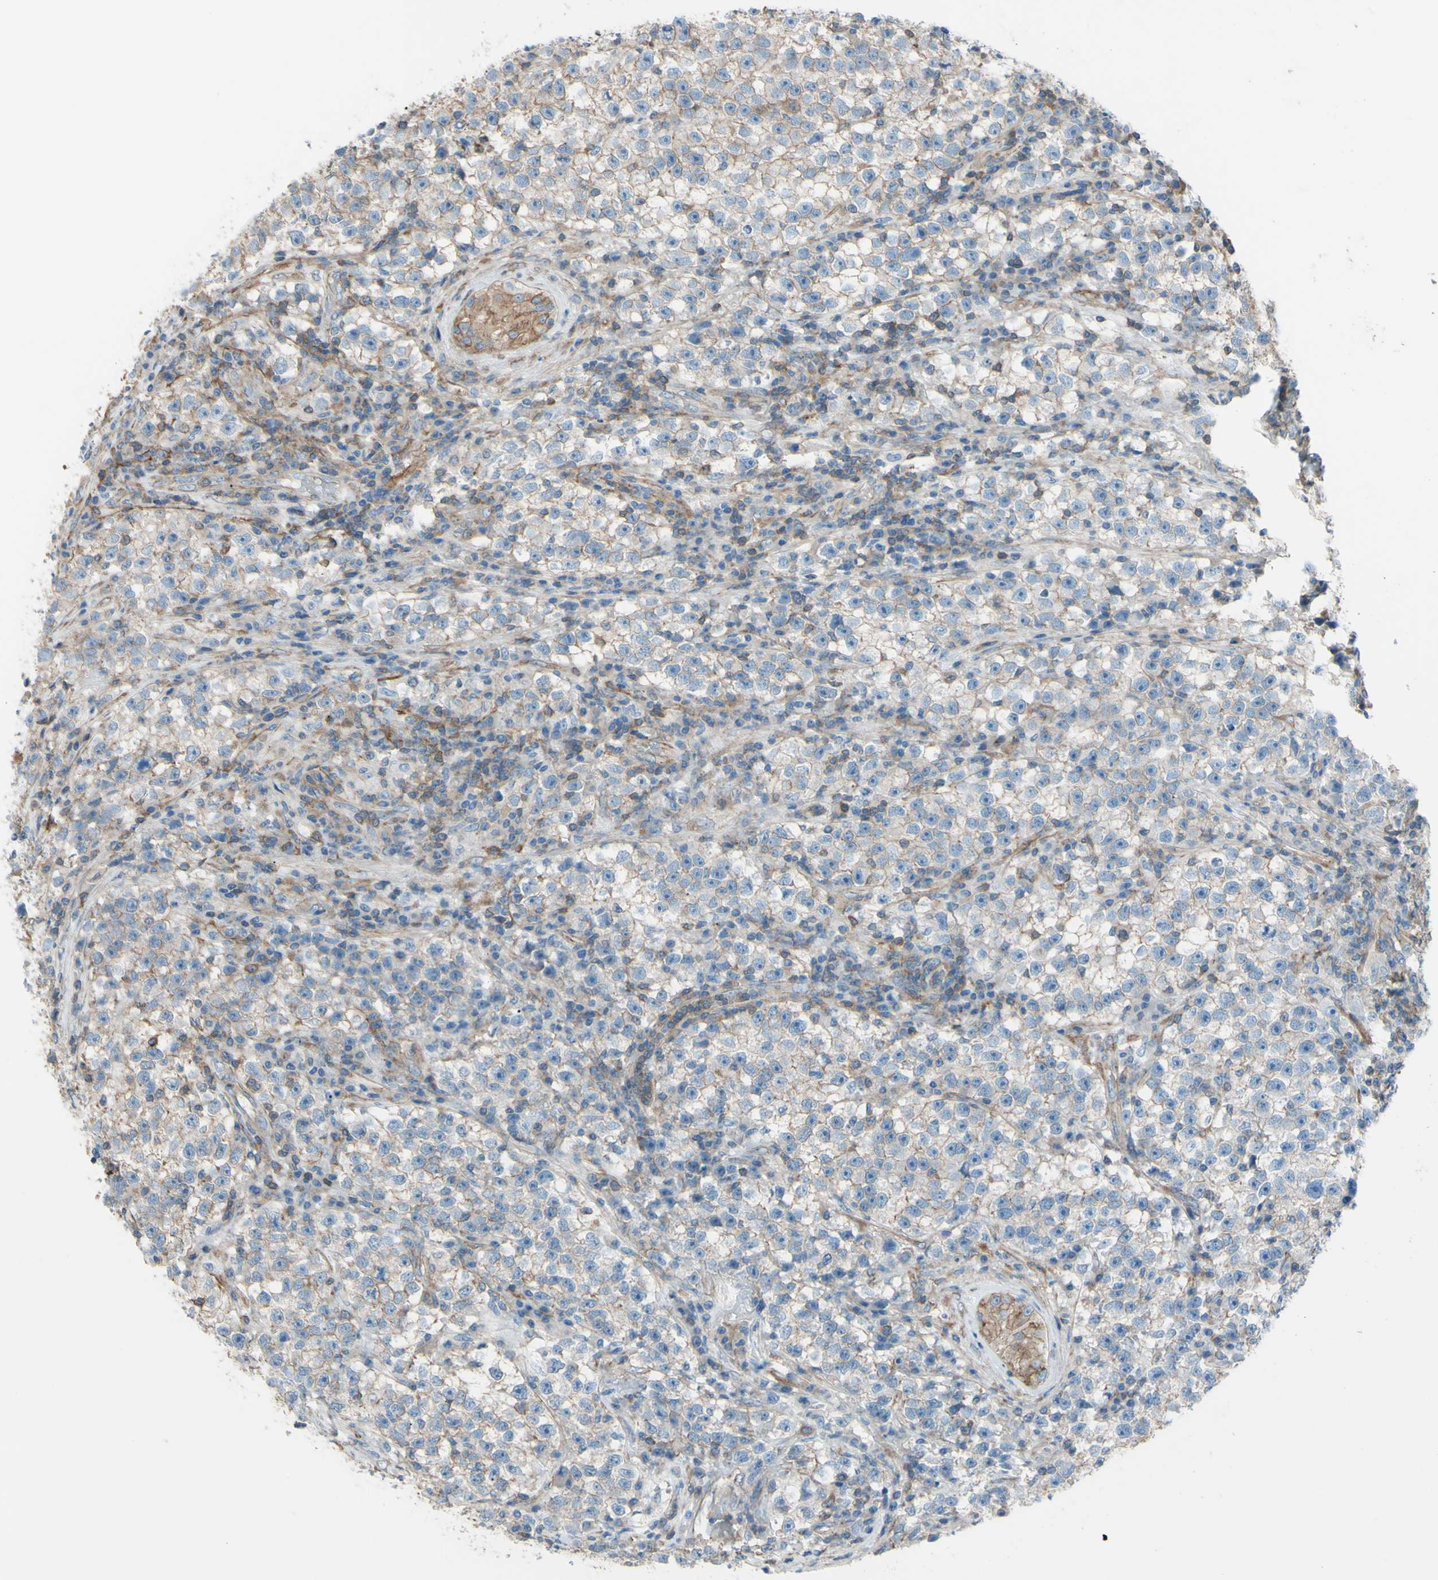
{"staining": {"intensity": "negative", "quantity": "none", "location": "none"}, "tissue": "testis cancer", "cell_type": "Tumor cells", "image_type": "cancer", "snomed": [{"axis": "morphology", "description": "Seminoma, NOS"}, {"axis": "topography", "description": "Testis"}], "caption": "This is an IHC histopathology image of testis seminoma. There is no staining in tumor cells.", "gene": "ADD1", "patient": {"sex": "male", "age": 22}}